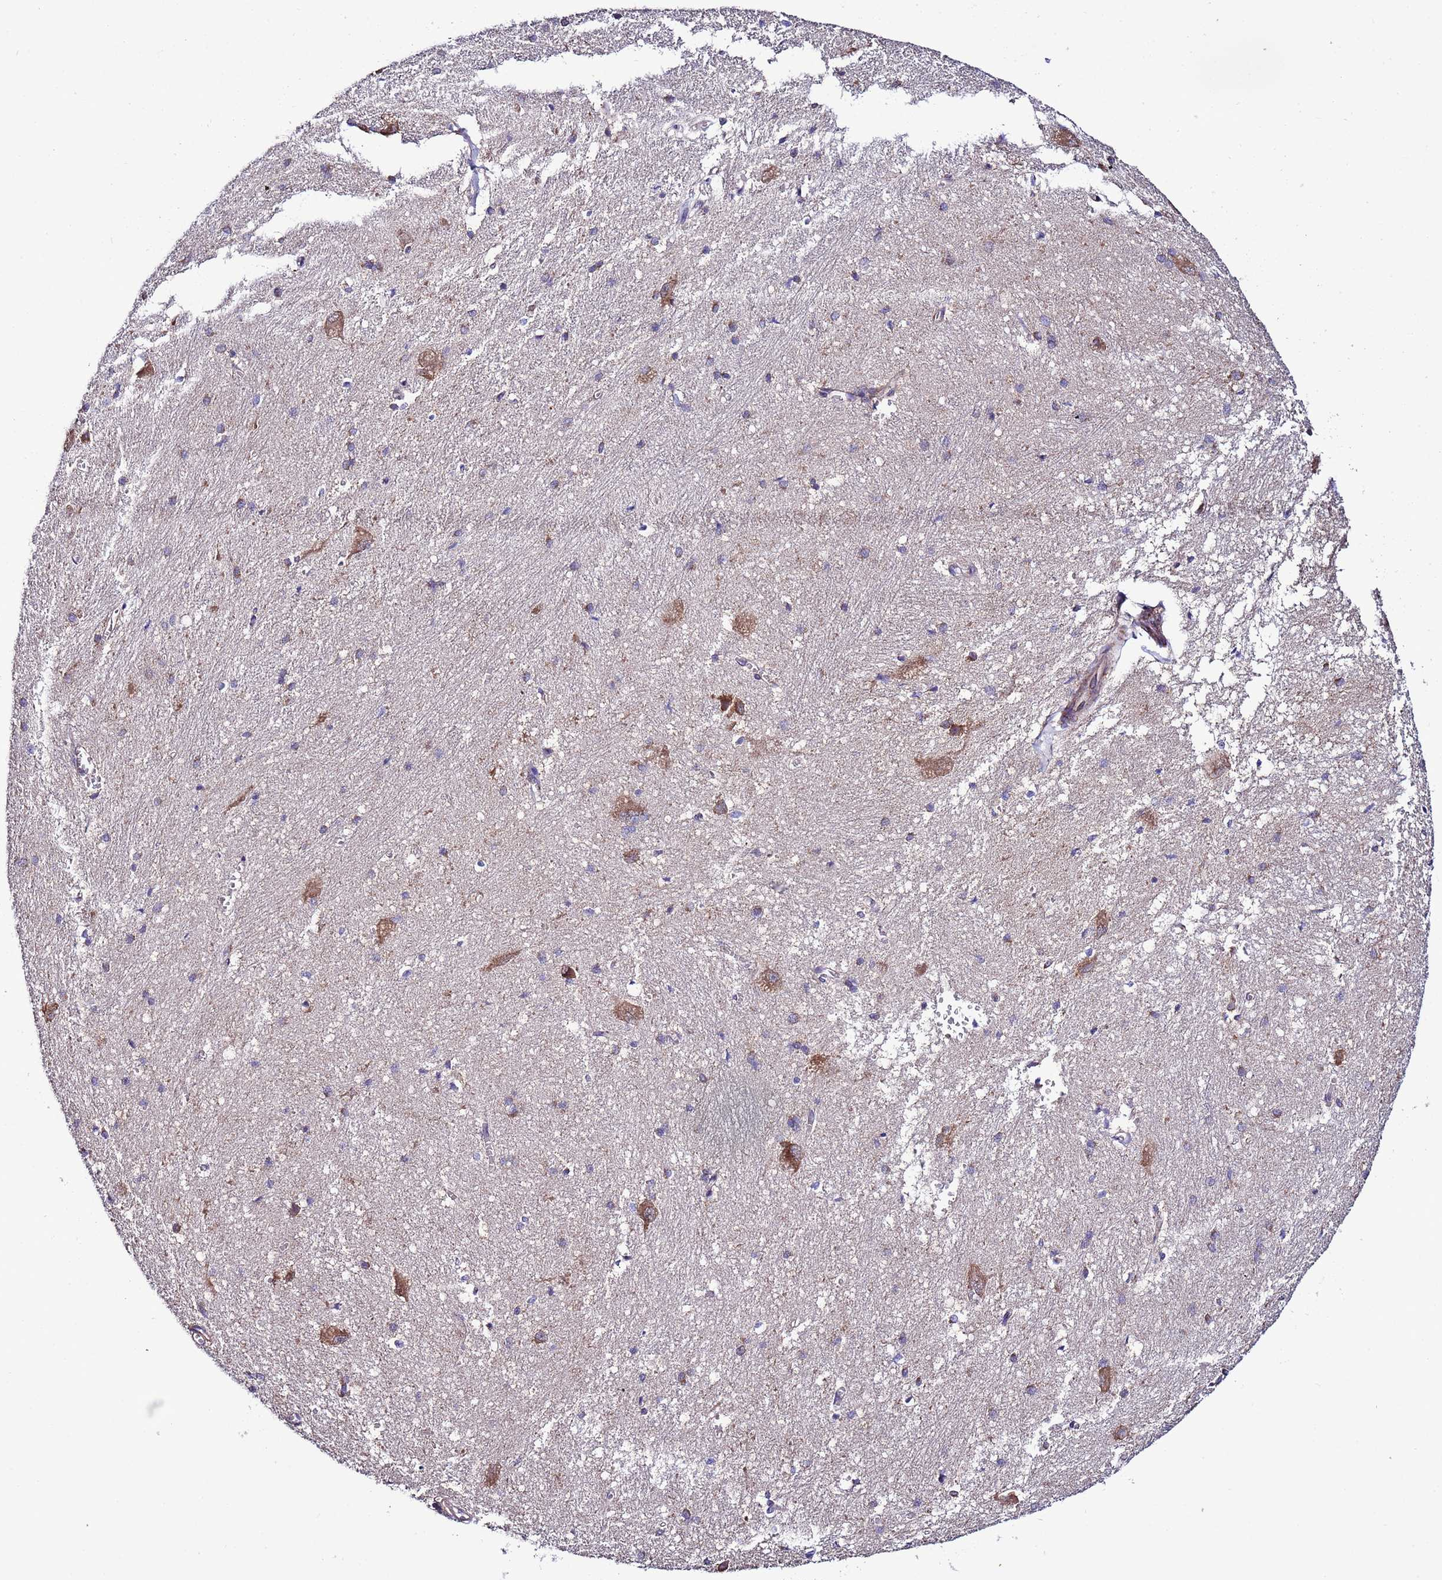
{"staining": {"intensity": "negative", "quantity": "none", "location": "none"}, "tissue": "caudate", "cell_type": "Glial cells", "image_type": "normal", "snomed": [{"axis": "morphology", "description": "Normal tissue, NOS"}, {"axis": "topography", "description": "Lateral ventricle wall"}], "caption": "The histopathology image shows no staining of glial cells in benign caudate.", "gene": "AHI1", "patient": {"sex": "male", "age": 37}}